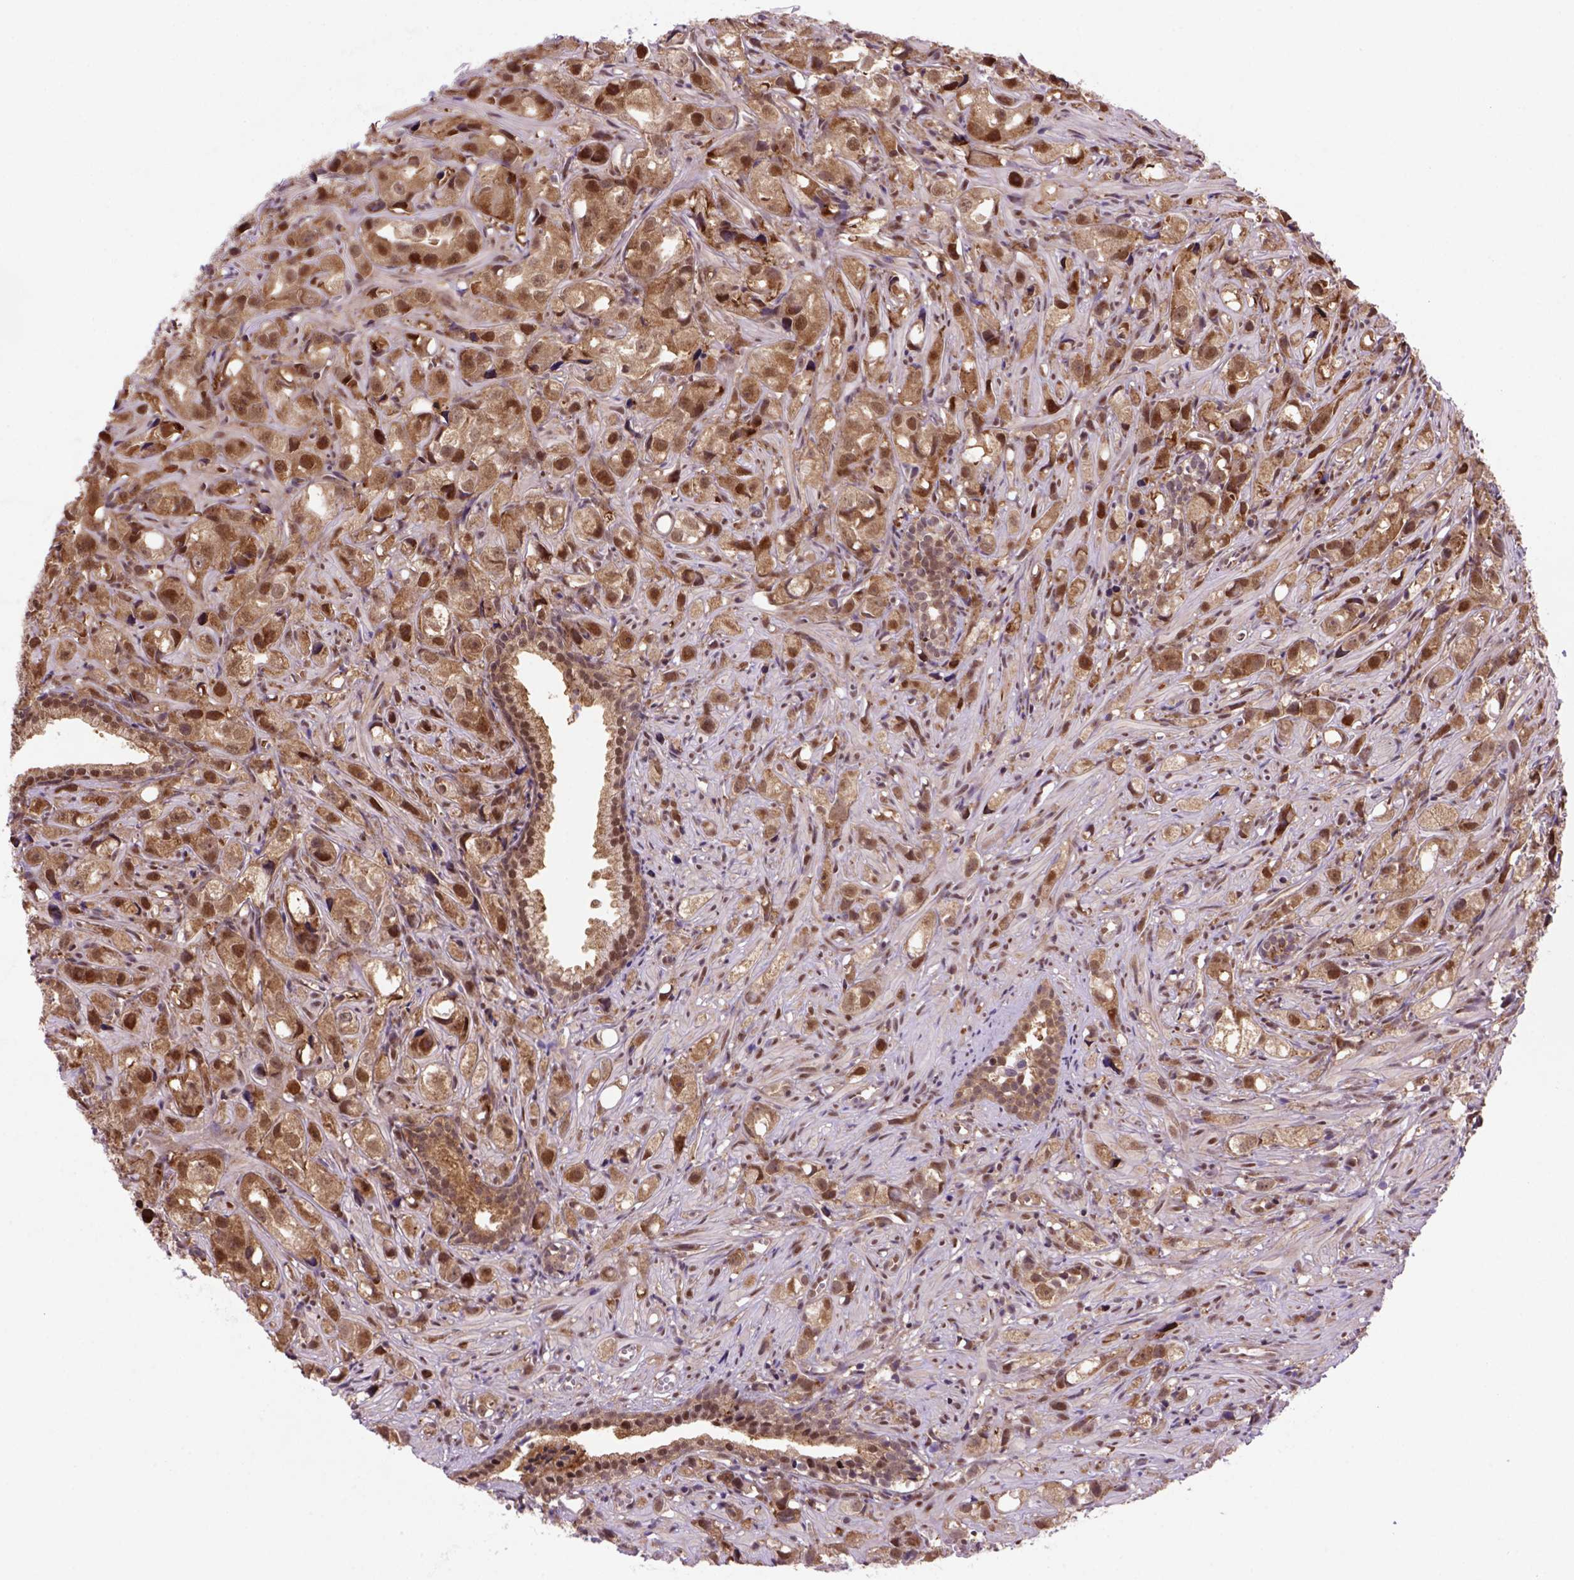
{"staining": {"intensity": "strong", "quantity": ">75%", "location": "cytoplasmic/membranous,nuclear"}, "tissue": "prostate cancer", "cell_type": "Tumor cells", "image_type": "cancer", "snomed": [{"axis": "morphology", "description": "Adenocarcinoma, High grade"}, {"axis": "topography", "description": "Prostate"}], "caption": "A high amount of strong cytoplasmic/membranous and nuclear positivity is appreciated in approximately >75% of tumor cells in prostate adenocarcinoma (high-grade) tissue.", "gene": "PSMC2", "patient": {"sex": "male", "age": 75}}